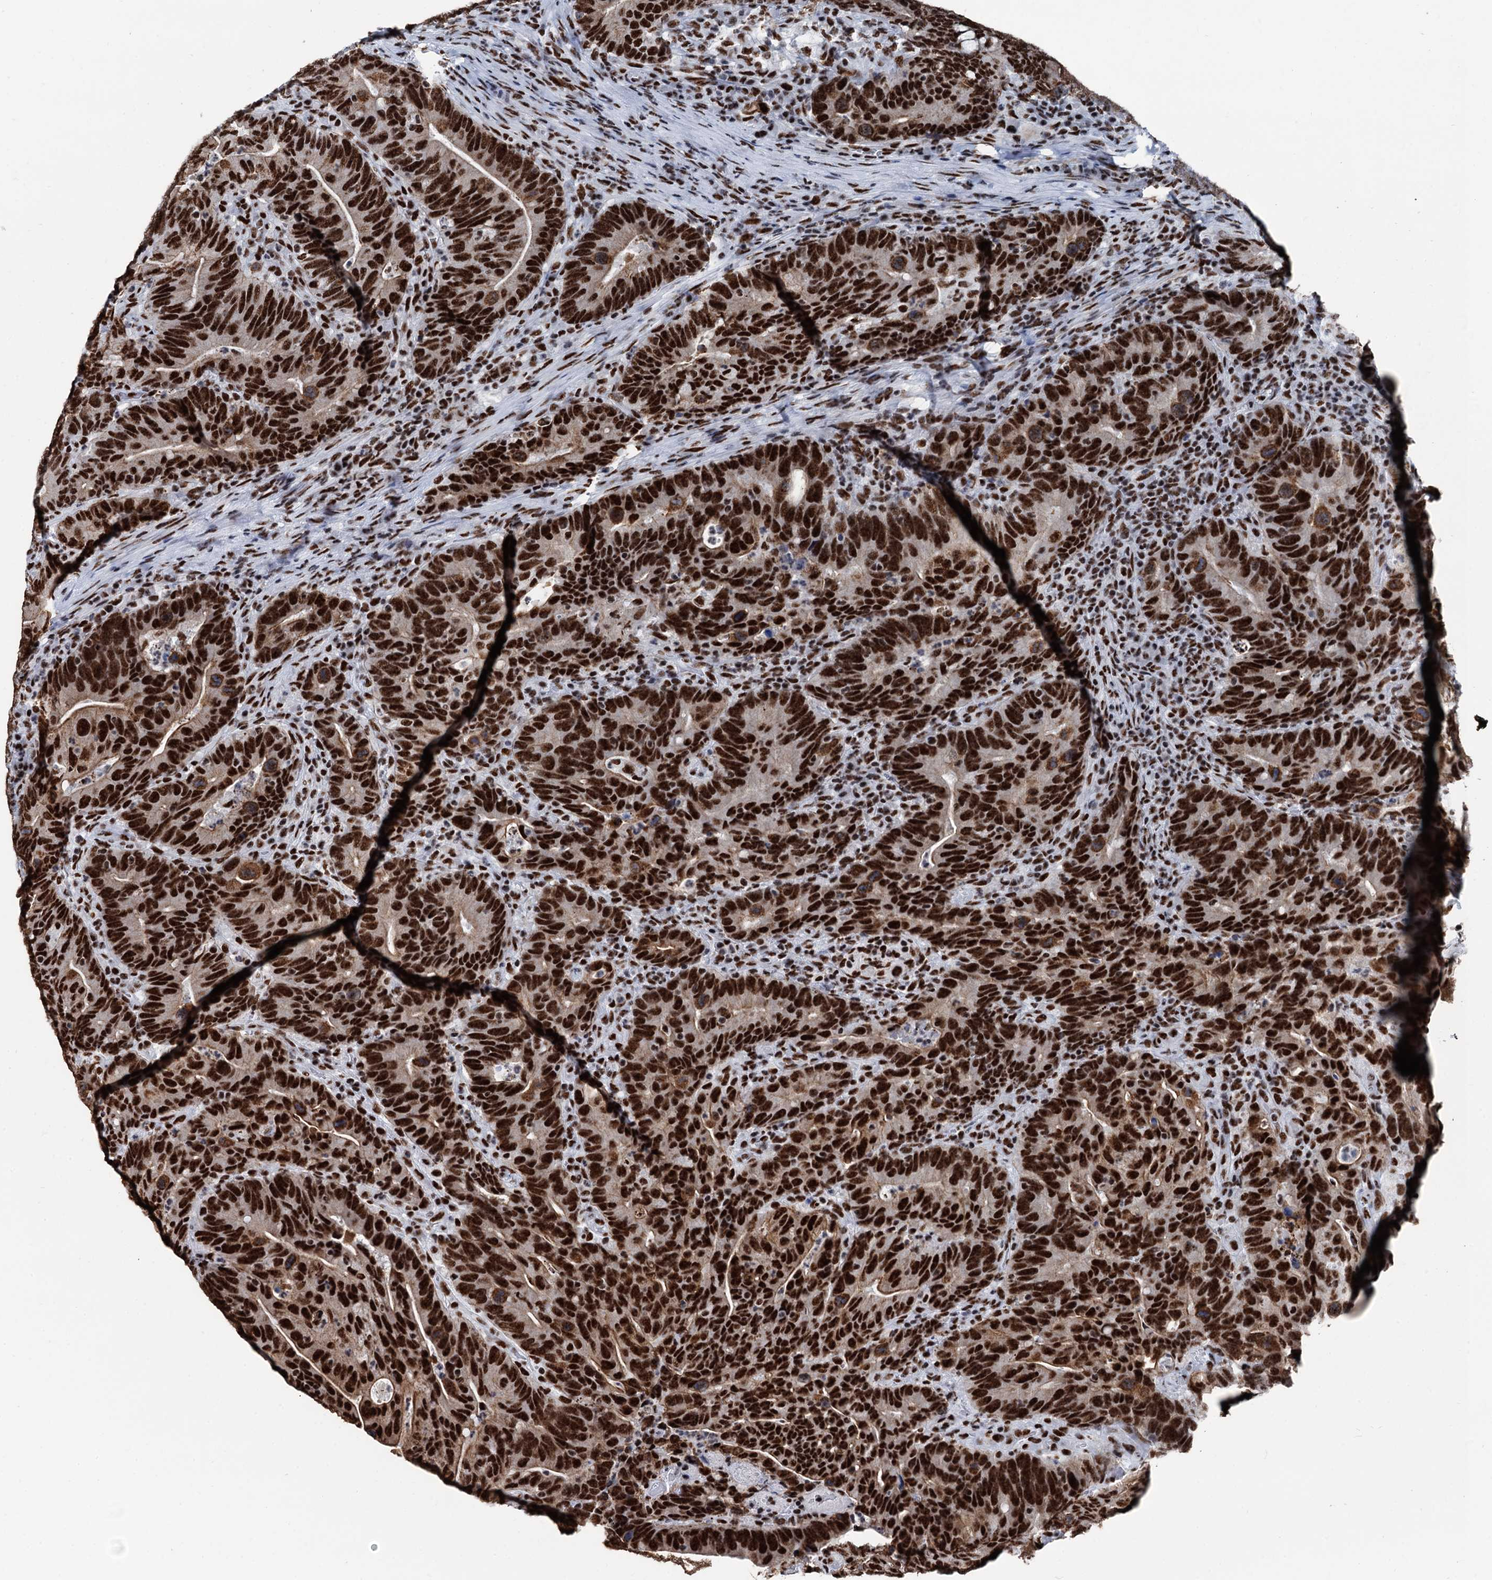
{"staining": {"intensity": "strong", "quantity": ">75%", "location": "nuclear"}, "tissue": "colorectal cancer", "cell_type": "Tumor cells", "image_type": "cancer", "snomed": [{"axis": "morphology", "description": "Adenocarcinoma, NOS"}, {"axis": "topography", "description": "Colon"}], "caption": "Tumor cells show high levels of strong nuclear expression in approximately >75% of cells in human colorectal cancer.", "gene": "DDX23", "patient": {"sex": "female", "age": 66}}